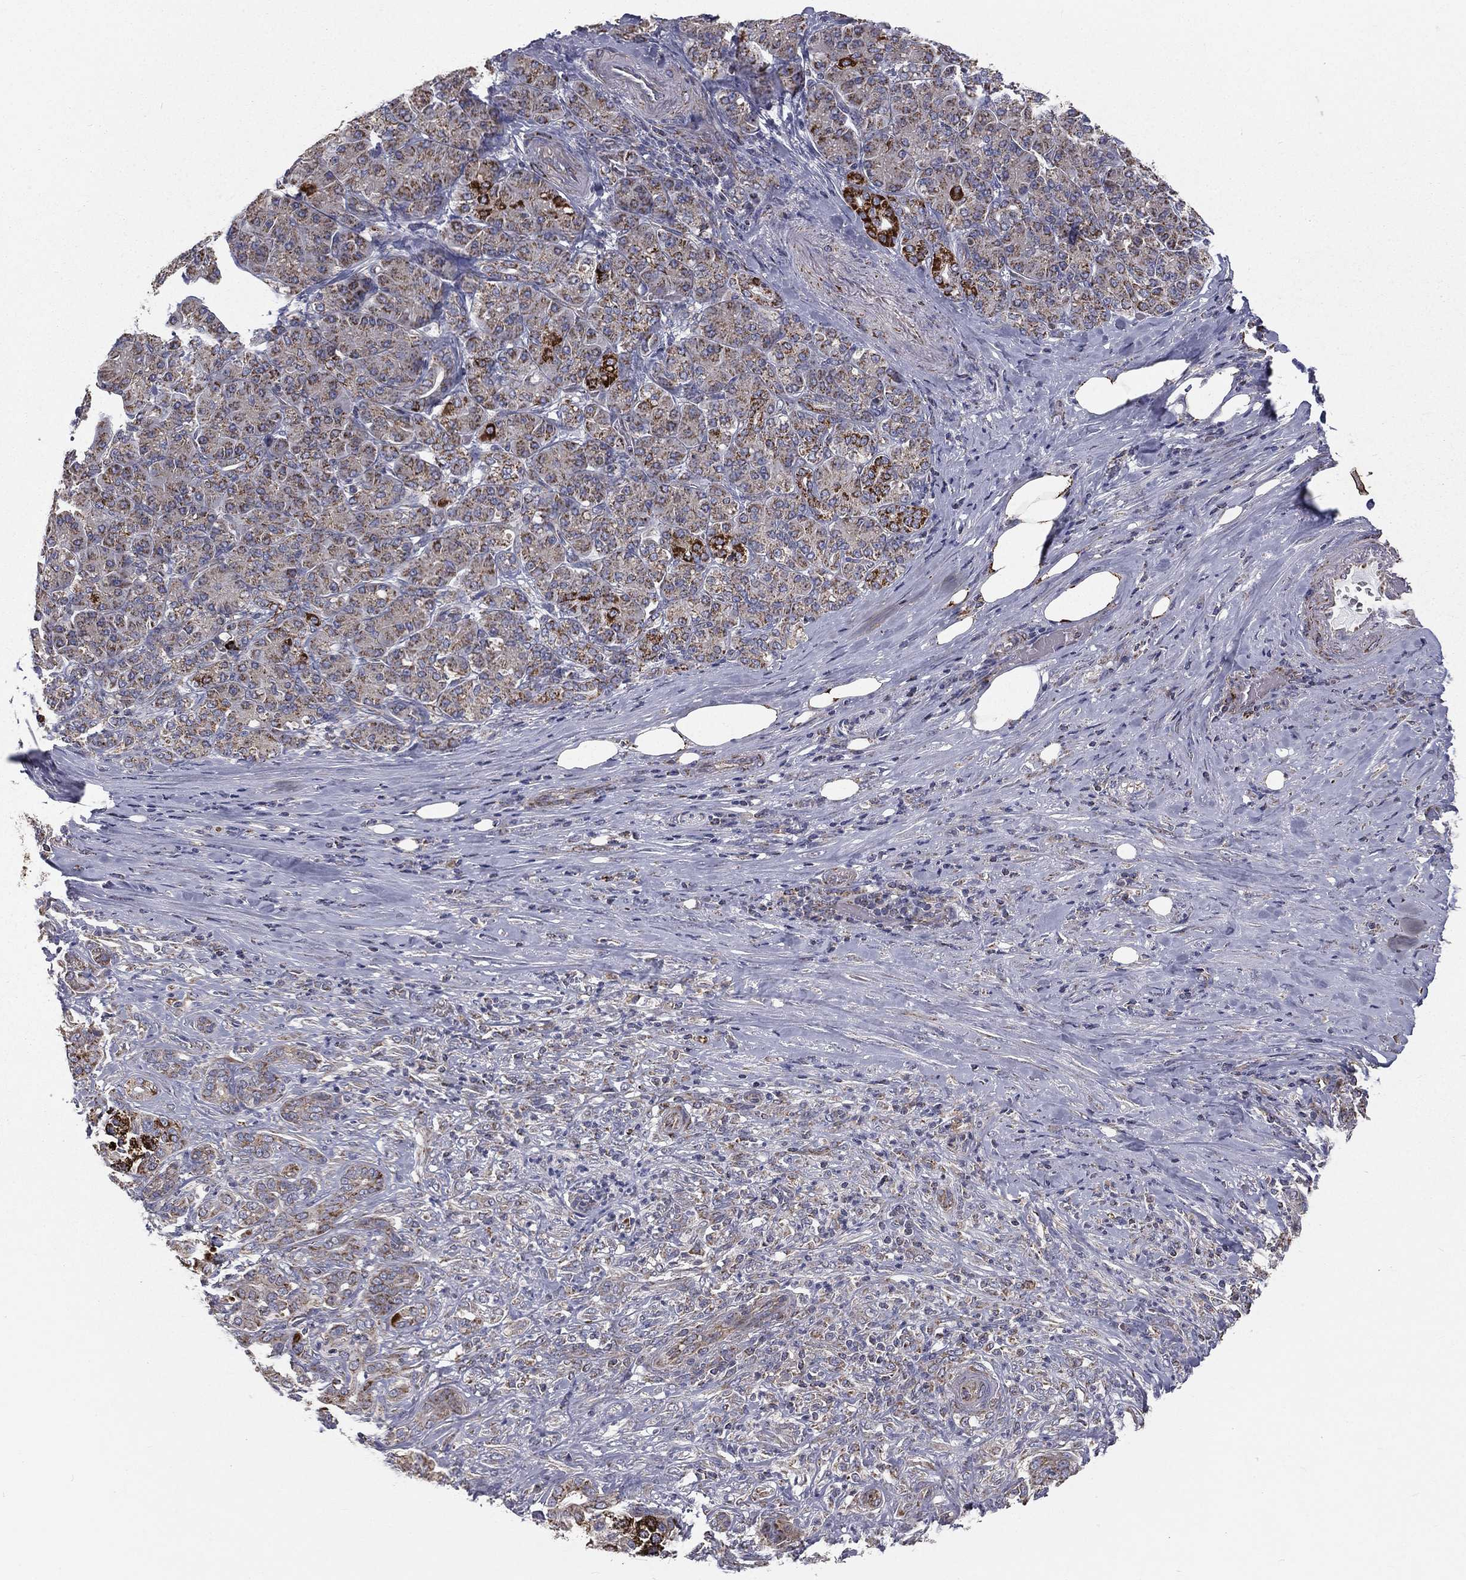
{"staining": {"intensity": "strong", "quantity": "<25%", "location": "cytoplasmic/membranous"}, "tissue": "pancreatic cancer", "cell_type": "Tumor cells", "image_type": "cancer", "snomed": [{"axis": "morphology", "description": "Normal tissue, NOS"}, {"axis": "morphology", "description": "Inflammation, NOS"}, {"axis": "morphology", "description": "Adenocarcinoma, NOS"}, {"axis": "topography", "description": "Pancreas"}], "caption": "A brown stain labels strong cytoplasmic/membranous staining of a protein in pancreatic cancer (adenocarcinoma) tumor cells. (DAB (3,3'-diaminobenzidine) IHC with brightfield microscopy, high magnification).", "gene": "HADH", "patient": {"sex": "male", "age": 57}}